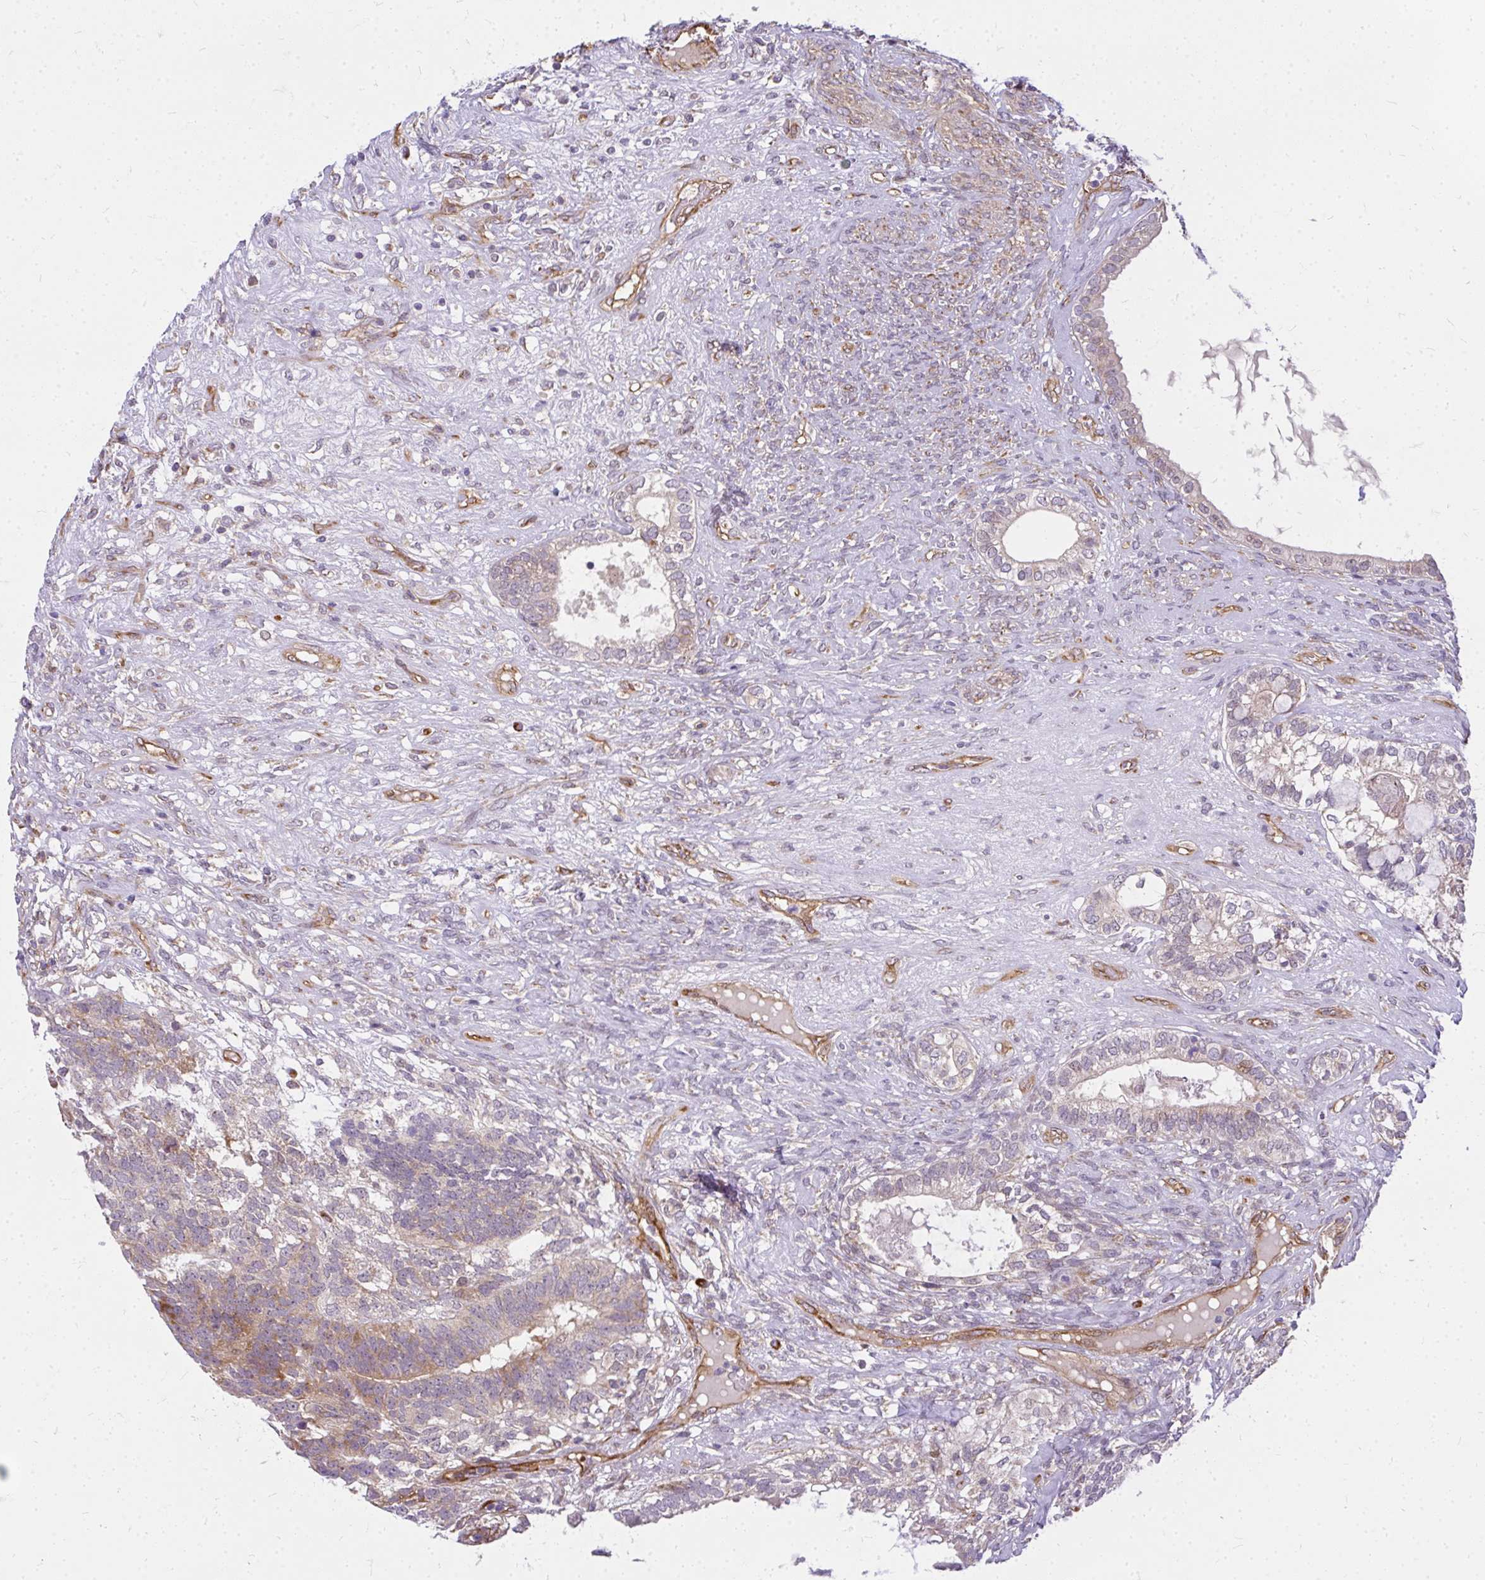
{"staining": {"intensity": "moderate", "quantity": "<25%", "location": "cytoplasmic/membranous"}, "tissue": "testis cancer", "cell_type": "Tumor cells", "image_type": "cancer", "snomed": [{"axis": "morphology", "description": "Seminoma, NOS"}, {"axis": "morphology", "description": "Carcinoma, Embryonal, NOS"}, {"axis": "topography", "description": "Testis"}], "caption": "Immunohistochemistry staining of seminoma (testis), which demonstrates low levels of moderate cytoplasmic/membranous expression in approximately <25% of tumor cells indicating moderate cytoplasmic/membranous protein expression. The staining was performed using DAB (3,3'-diaminobenzidine) (brown) for protein detection and nuclei were counterstained in hematoxylin (blue).", "gene": "RSKR", "patient": {"sex": "male", "age": 41}}